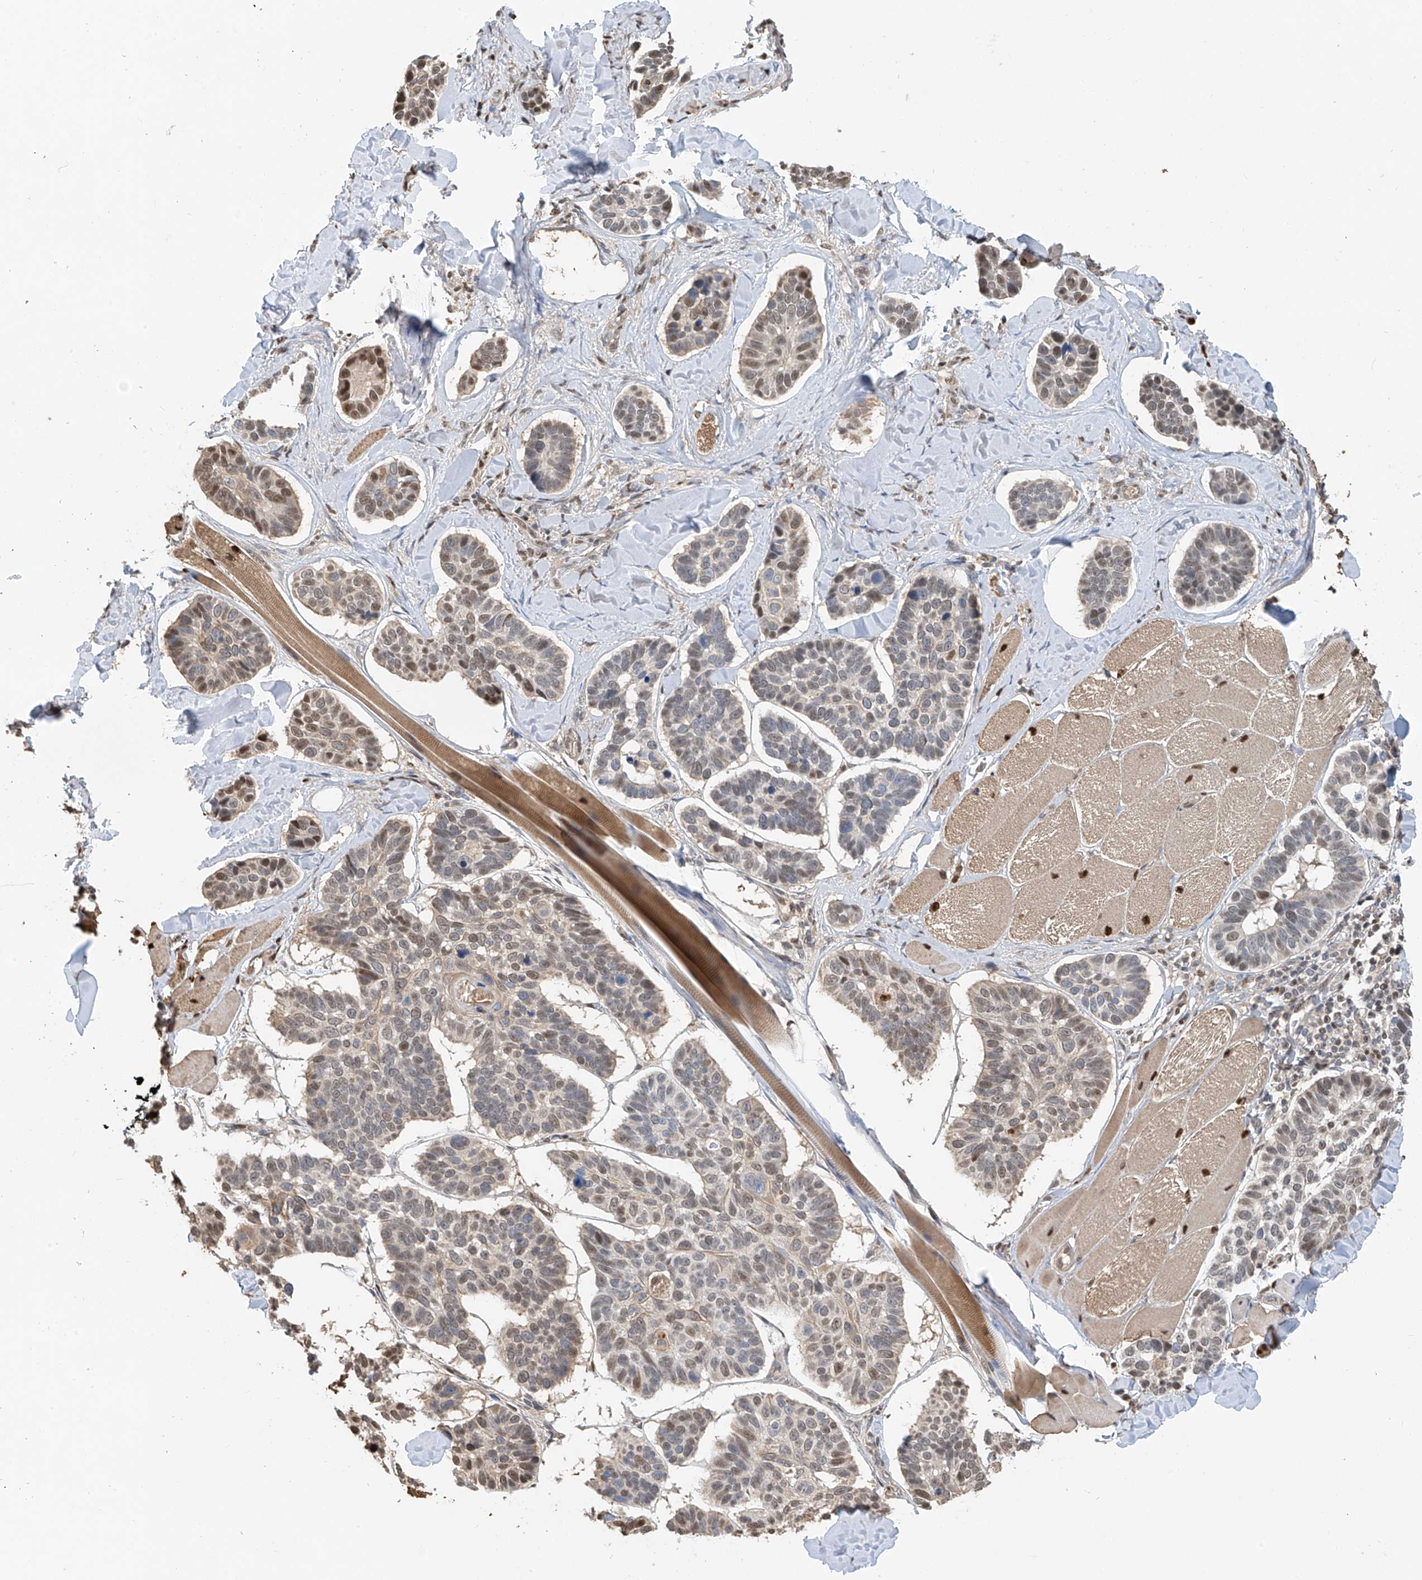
{"staining": {"intensity": "weak", "quantity": "25%-75%", "location": "nuclear"}, "tissue": "skin cancer", "cell_type": "Tumor cells", "image_type": "cancer", "snomed": [{"axis": "morphology", "description": "Basal cell carcinoma"}, {"axis": "topography", "description": "Skin"}], "caption": "DAB immunohistochemical staining of human basal cell carcinoma (skin) shows weak nuclear protein expression in approximately 25%-75% of tumor cells.", "gene": "PMM1", "patient": {"sex": "male", "age": 62}}